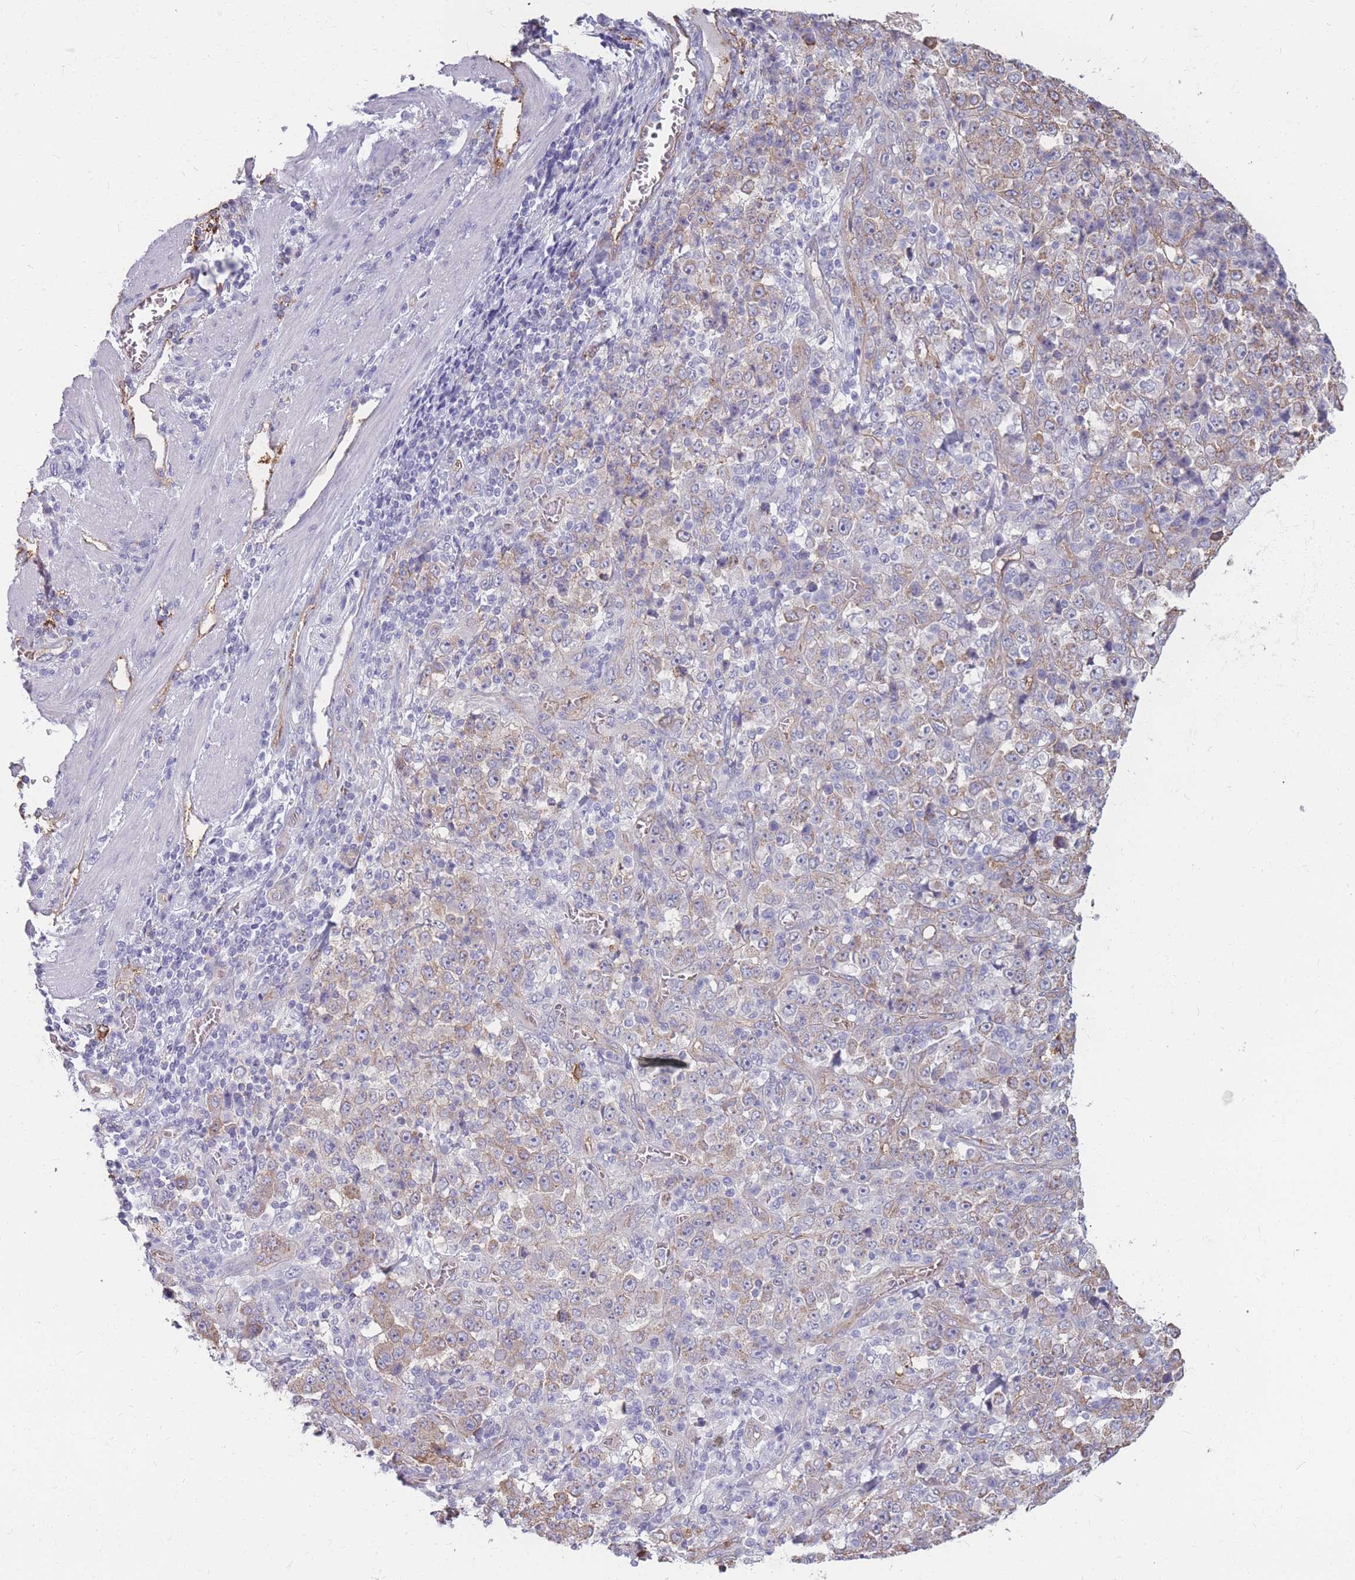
{"staining": {"intensity": "moderate", "quantity": "<25%", "location": "cytoplasmic/membranous"}, "tissue": "stomach cancer", "cell_type": "Tumor cells", "image_type": "cancer", "snomed": [{"axis": "morphology", "description": "Normal tissue, NOS"}, {"axis": "morphology", "description": "Adenocarcinoma, NOS"}, {"axis": "topography", "description": "Stomach, upper"}, {"axis": "topography", "description": "Stomach"}], "caption": "Immunohistochemistry (IHC) staining of stomach adenocarcinoma, which demonstrates low levels of moderate cytoplasmic/membranous positivity in approximately <25% of tumor cells indicating moderate cytoplasmic/membranous protein staining. The staining was performed using DAB (brown) for protein detection and nuclei were counterstained in hematoxylin (blue).", "gene": "GNA11", "patient": {"sex": "male", "age": 59}}